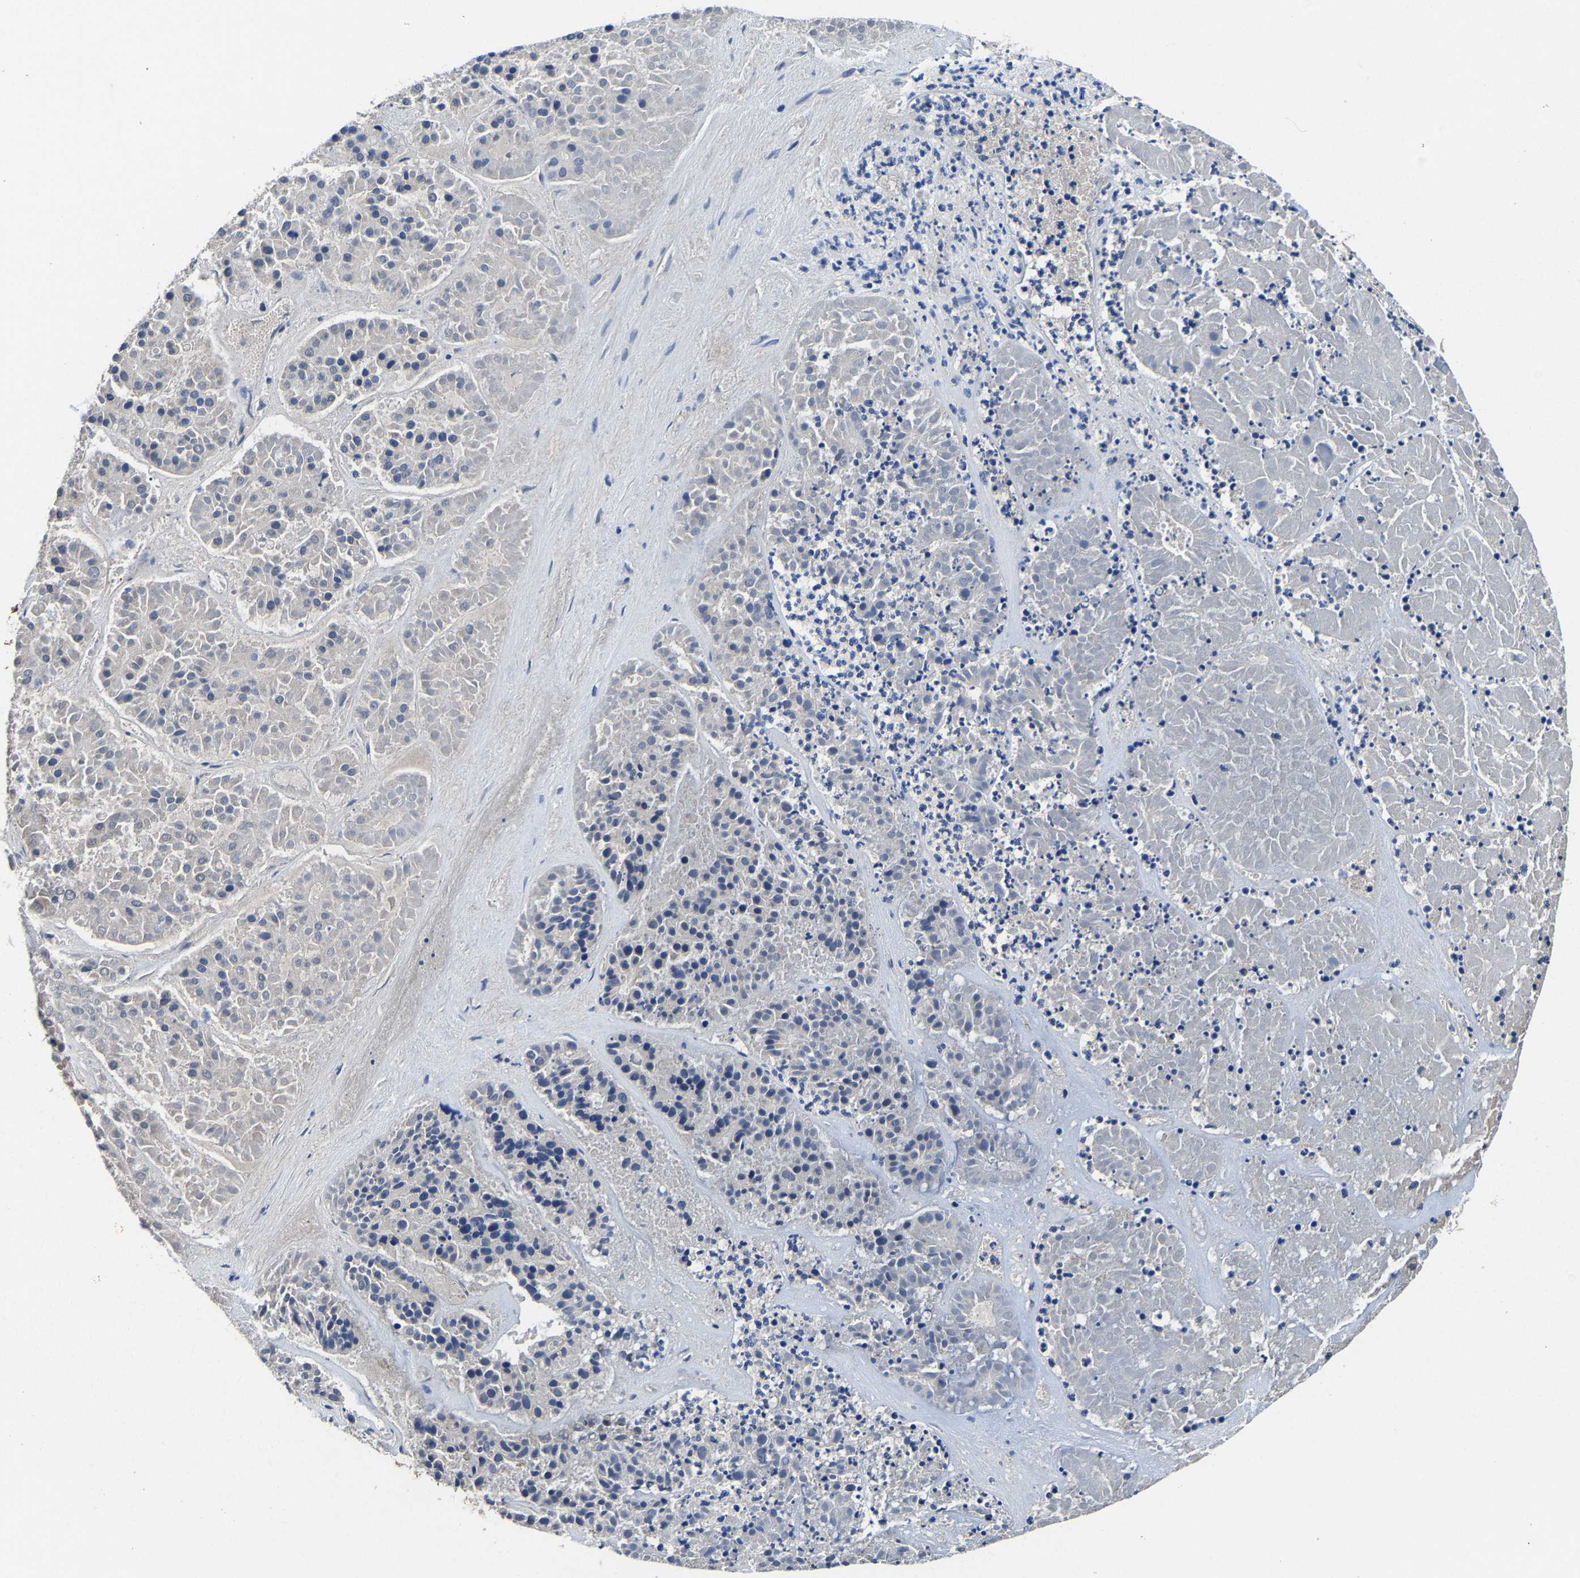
{"staining": {"intensity": "negative", "quantity": "none", "location": "none"}, "tissue": "pancreatic cancer", "cell_type": "Tumor cells", "image_type": "cancer", "snomed": [{"axis": "morphology", "description": "Adenocarcinoma, NOS"}, {"axis": "topography", "description": "Pancreas"}], "caption": "A histopathology image of adenocarcinoma (pancreatic) stained for a protein displays no brown staining in tumor cells.", "gene": "ZCCHC7", "patient": {"sex": "male", "age": 50}}